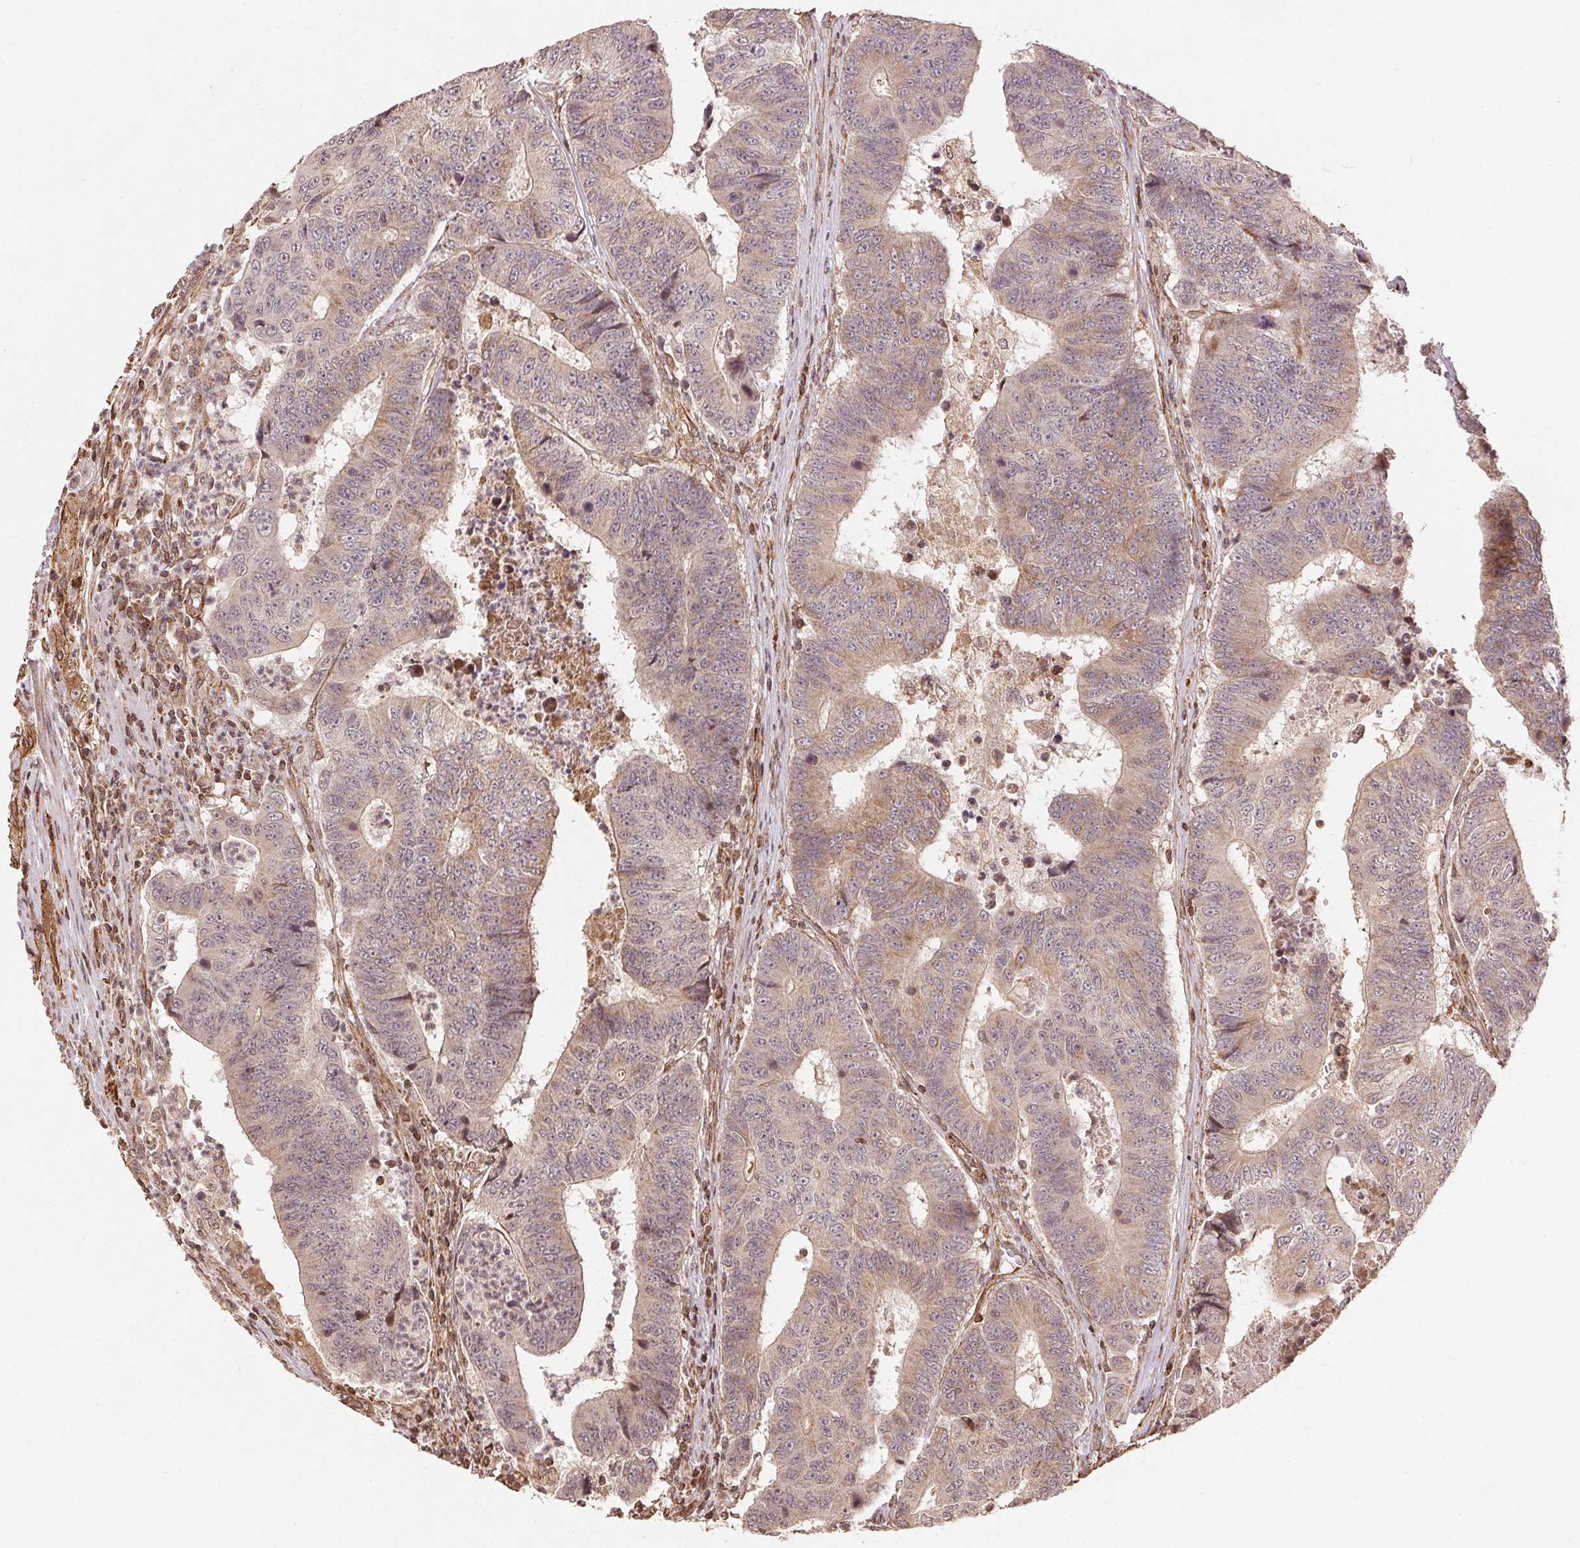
{"staining": {"intensity": "weak", "quantity": "25%-75%", "location": "cytoplasmic/membranous"}, "tissue": "colorectal cancer", "cell_type": "Tumor cells", "image_type": "cancer", "snomed": [{"axis": "morphology", "description": "Adenocarcinoma, NOS"}, {"axis": "topography", "description": "Colon"}], "caption": "IHC (DAB) staining of human colorectal adenocarcinoma displays weak cytoplasmic/membranous protein positivity in about 25%-75% of tumor cells.", "gene": "SPRED2", "patient": {"sex": "female", "age": 48}}